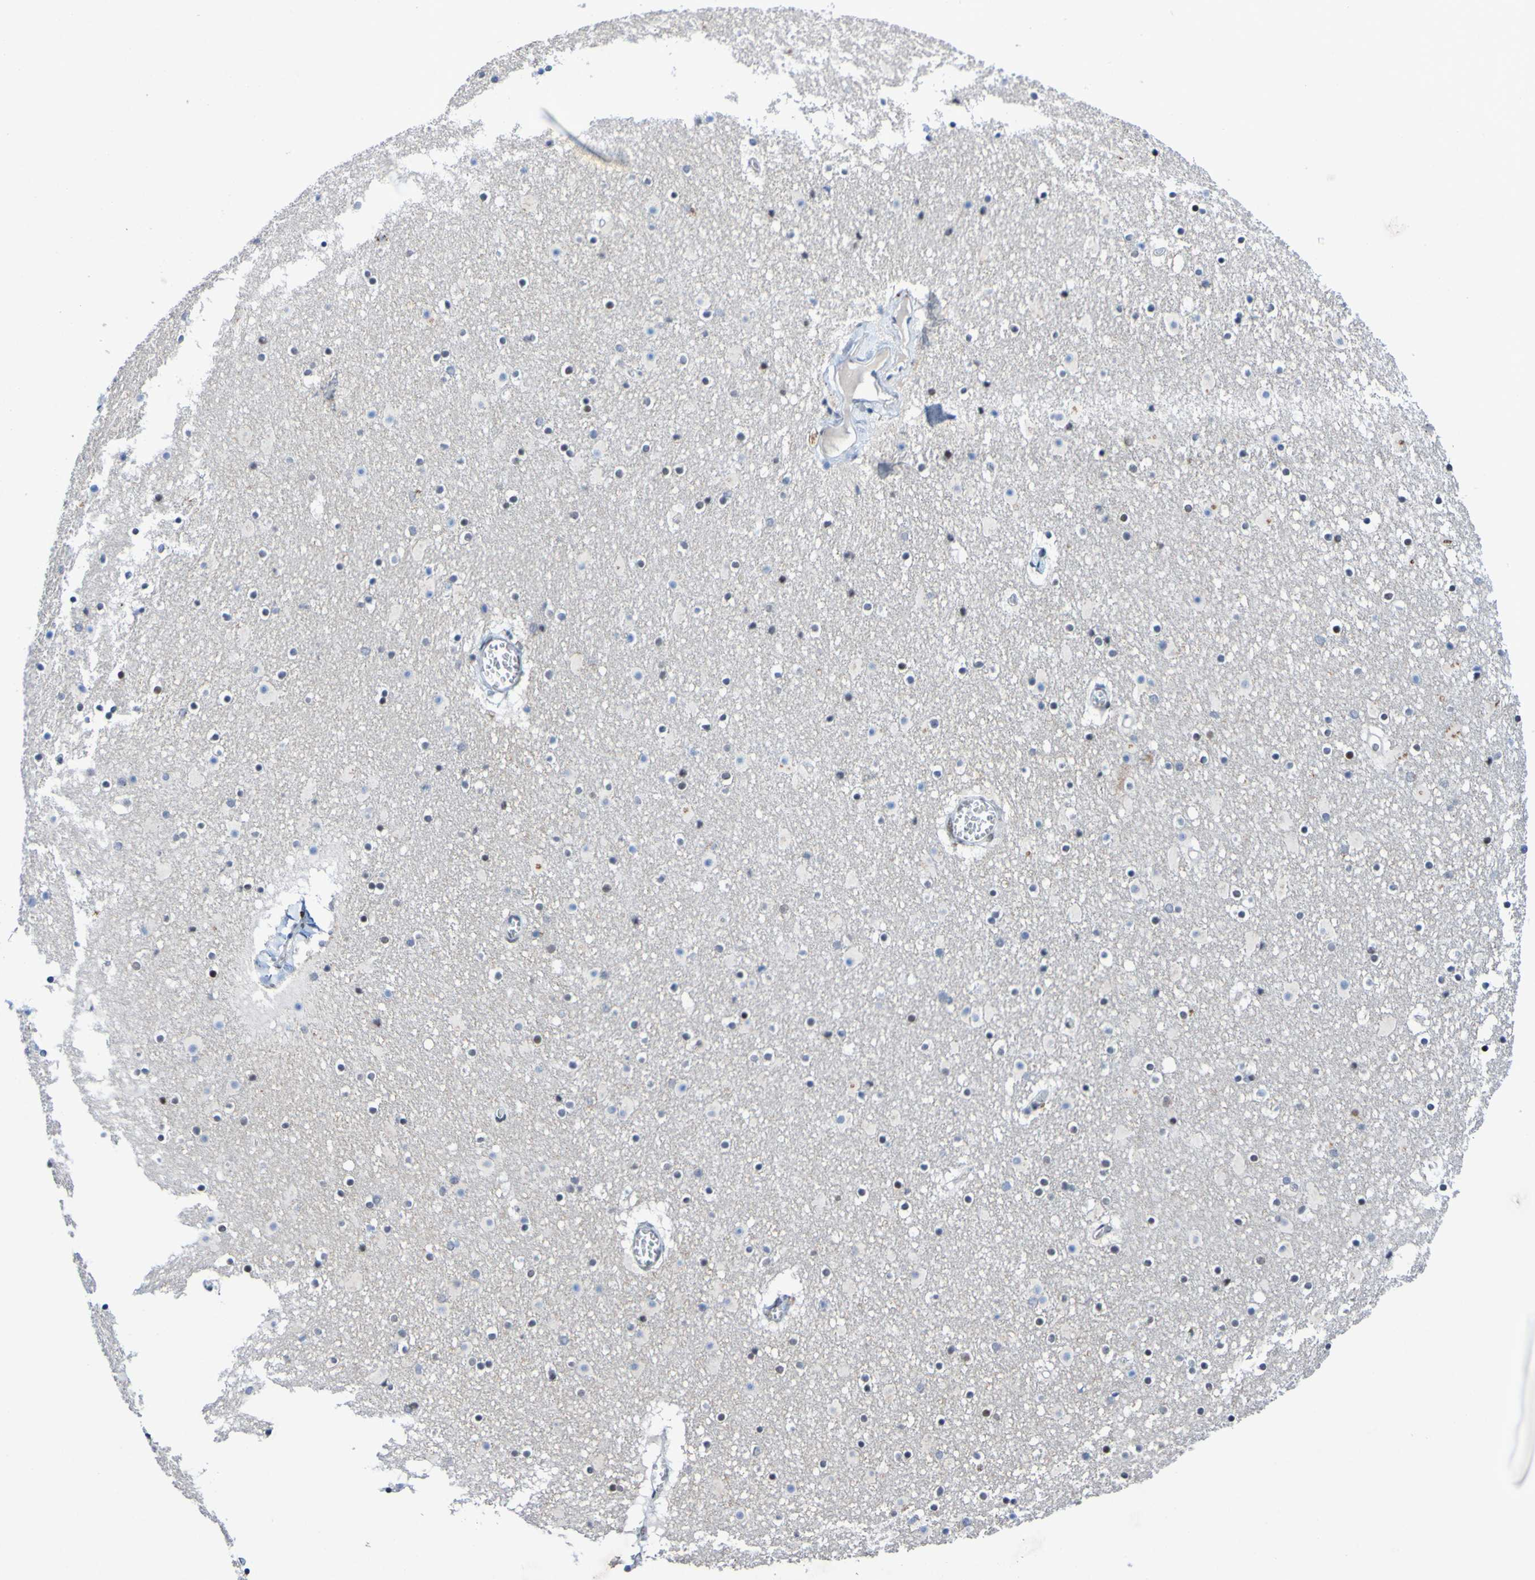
{"staining": {"intensity": "moderate", "quantity": "25%-75%", "location": "nuclear"}, "tissue": "caudate", "cell_type": "Glial cells", "image_type": "normal", "snomed": [{"axis": "morphology", "description": "Normal tissue, NOS"}, {"axis": "topography", "description": "Lateral ventricle wall"}], "caption": "Moderate nuclear staining is present in about 25%-75% of glial cells in normal caudate. (IHC, brightfield microscopy, high magnification).", "gene": "PCGF1", "patient": {"sex": "male", "age": 45}}